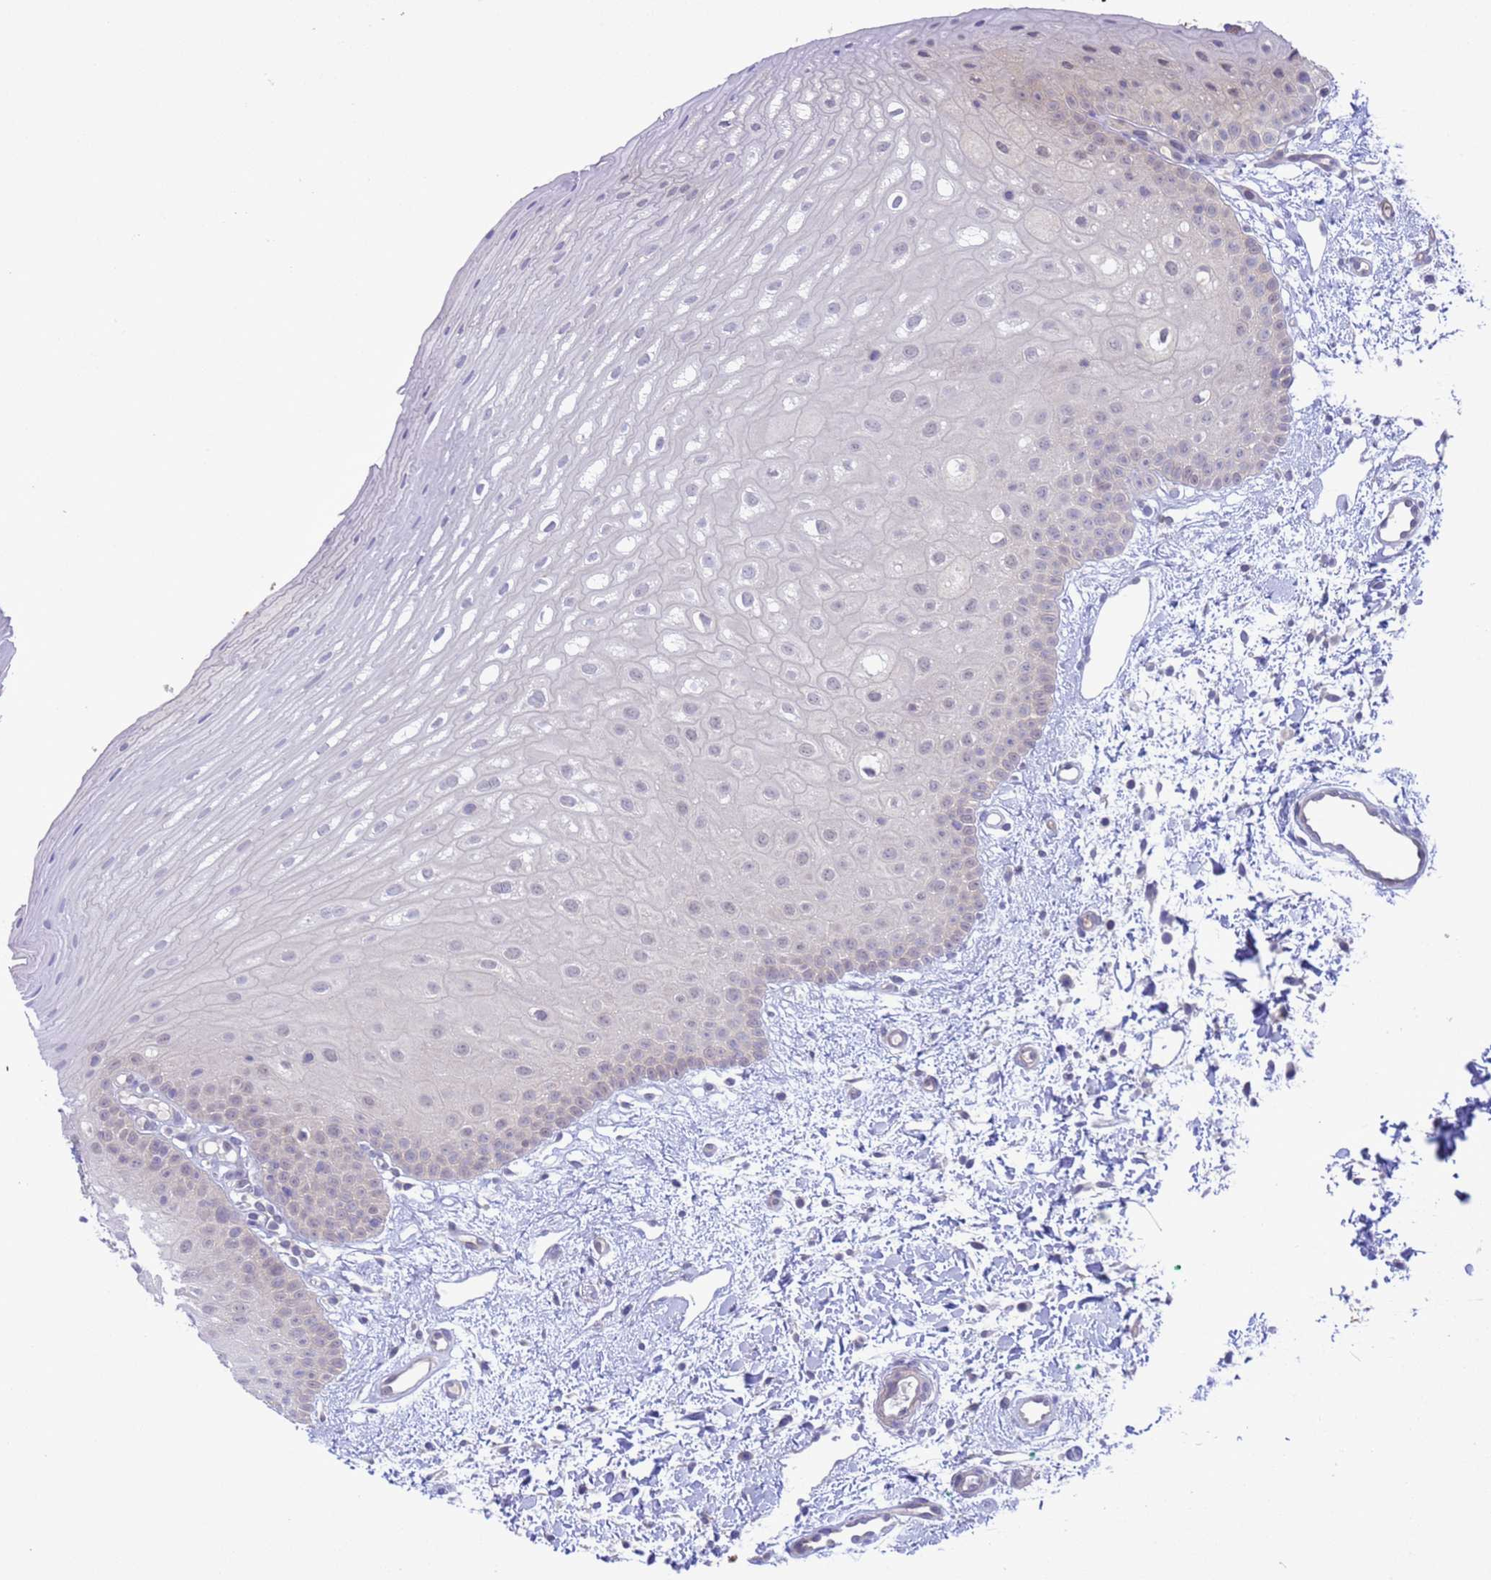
{"staining": {"intensity": "negative", "quantity": "none", "location": "none"}, "tissue": "oral mucosa", "cell_type": "Squamous epithelial cells", "image_type": "normal", "snomed": [{"axis": "morphology", "description": "Normal tissue, NOS"}, {"axis": "topography", "description": "Oral tissue"}], "caption": "Immunohistochemical staining of unremarkable human oral mucosa shows no significant staining in squamous epithelial cells. Nuclei are stained in blue.", "gene": "ZNF461", "patient": {"sex": "female", "age": 67}}